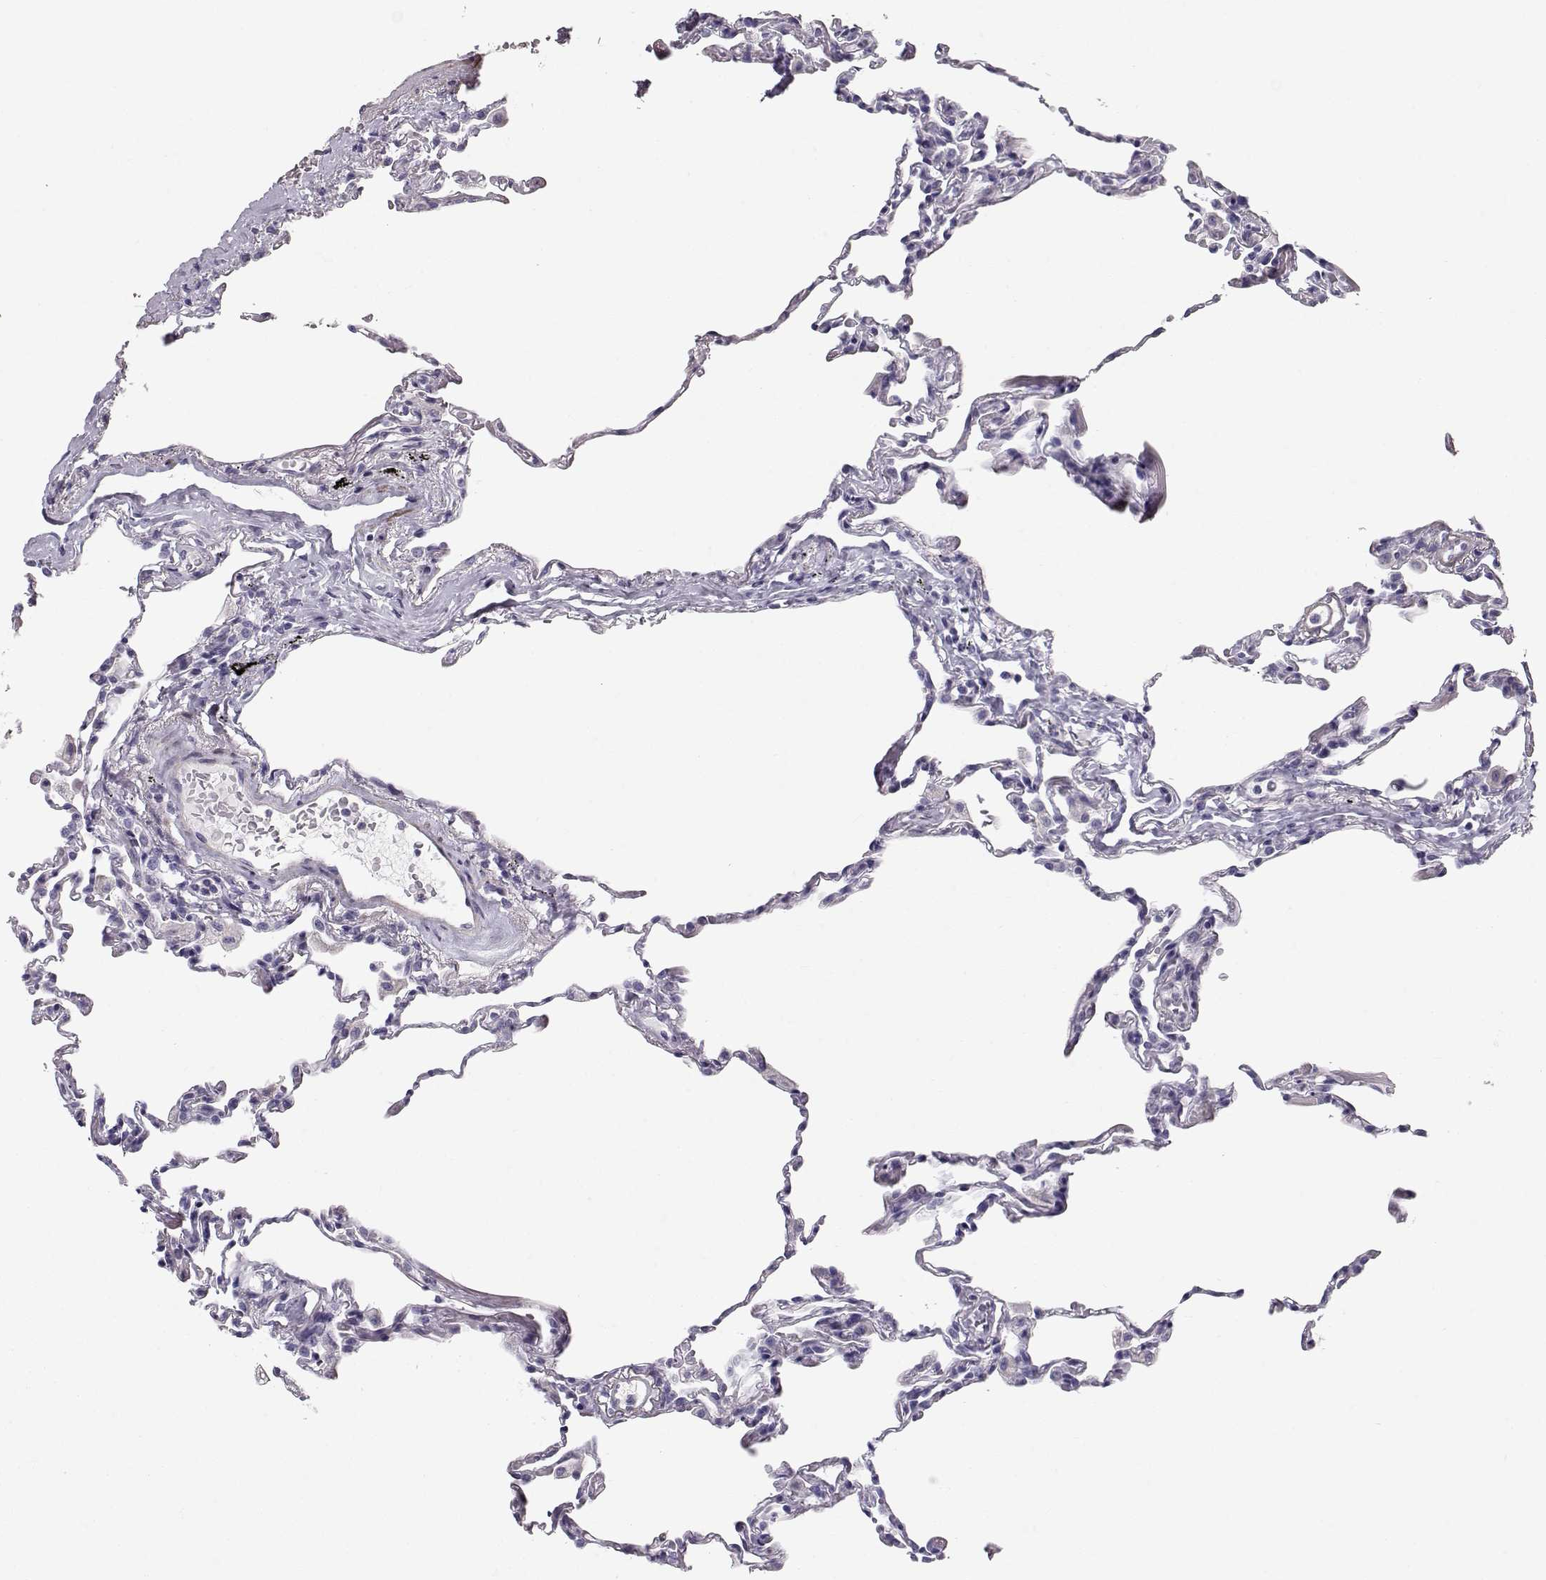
{"staining": {"intensity": "negative", "quantity": "none", "location": "none"}, "tissue": "lung", "cell_type": "Alveolar cells", "image_type": "normal", "snomed": [{"axis": "morphology", "description": "Normal tissue, NOS"}, {"axis": "topography", "description": "Lung"}], "caption": "The histopathology image reveals no significant positivity in alveolar cells of lung. (DAB (3,3'-diaminobenzidine) IHC, high magnification).", "gene": "SLITRK3", "patient": {"sex": "female", "age": 57}}